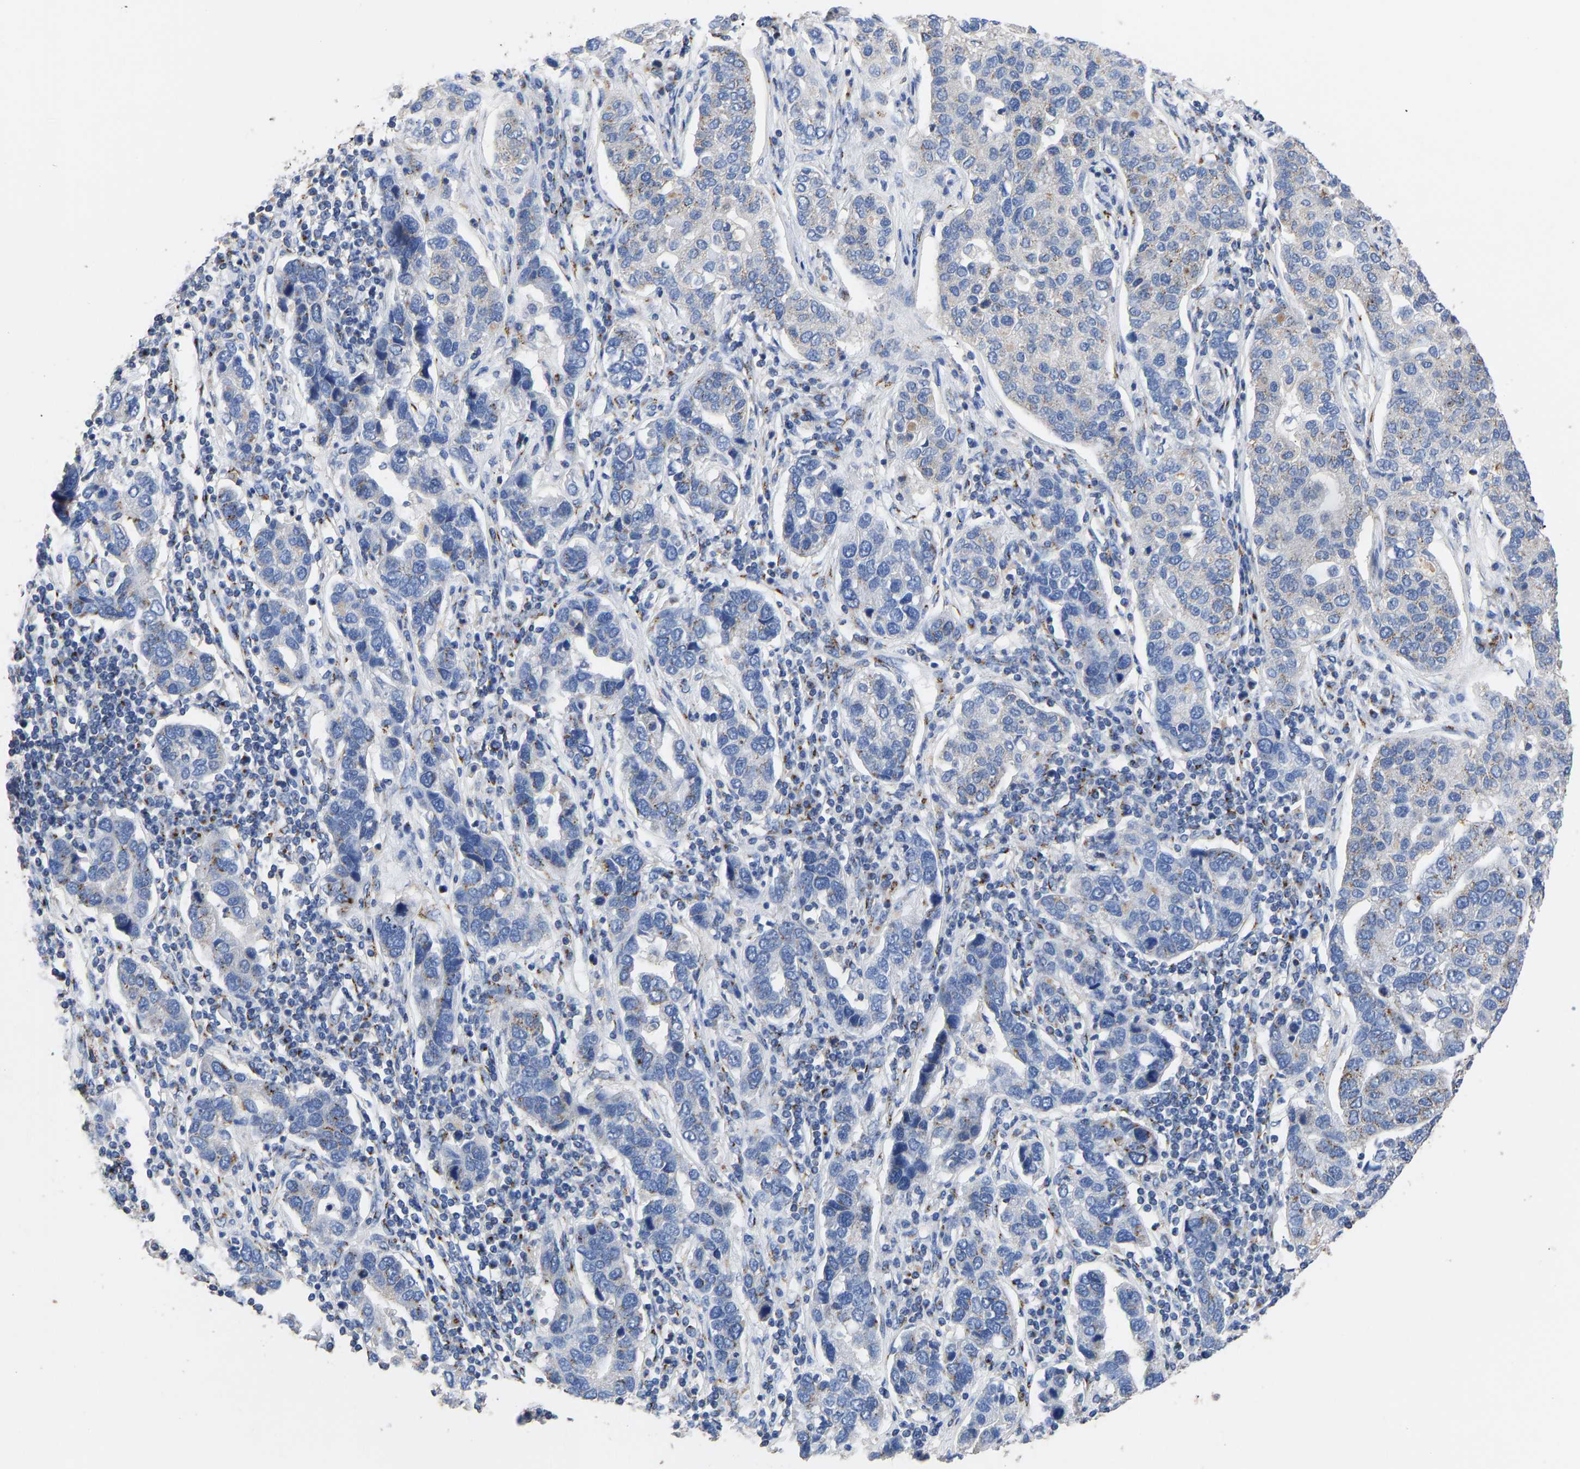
{"staining": {"intensity": "moderate", "quantity": "25%-75%", "location": "cytoplasmic/membranous"}, "tissue": "pancreatic cancer", "cell_type": "Tumor cells", "image_type": "cancer", "snomed": [{"axis": "morphology", "description": "Adenocarcinoma, NOS"}, {"axis": "topography", "description": "Pancreas"}], "caption": "Pancreatic cancer (adenocarcinoma) was stained to show a protein in brown. There is medium levels of moderate cytoplasmic/membranous positivity in about 25%-75% of tumor cells.", "gene": "TMEM87A", "patient": {"sex": "female", "age": 61}}